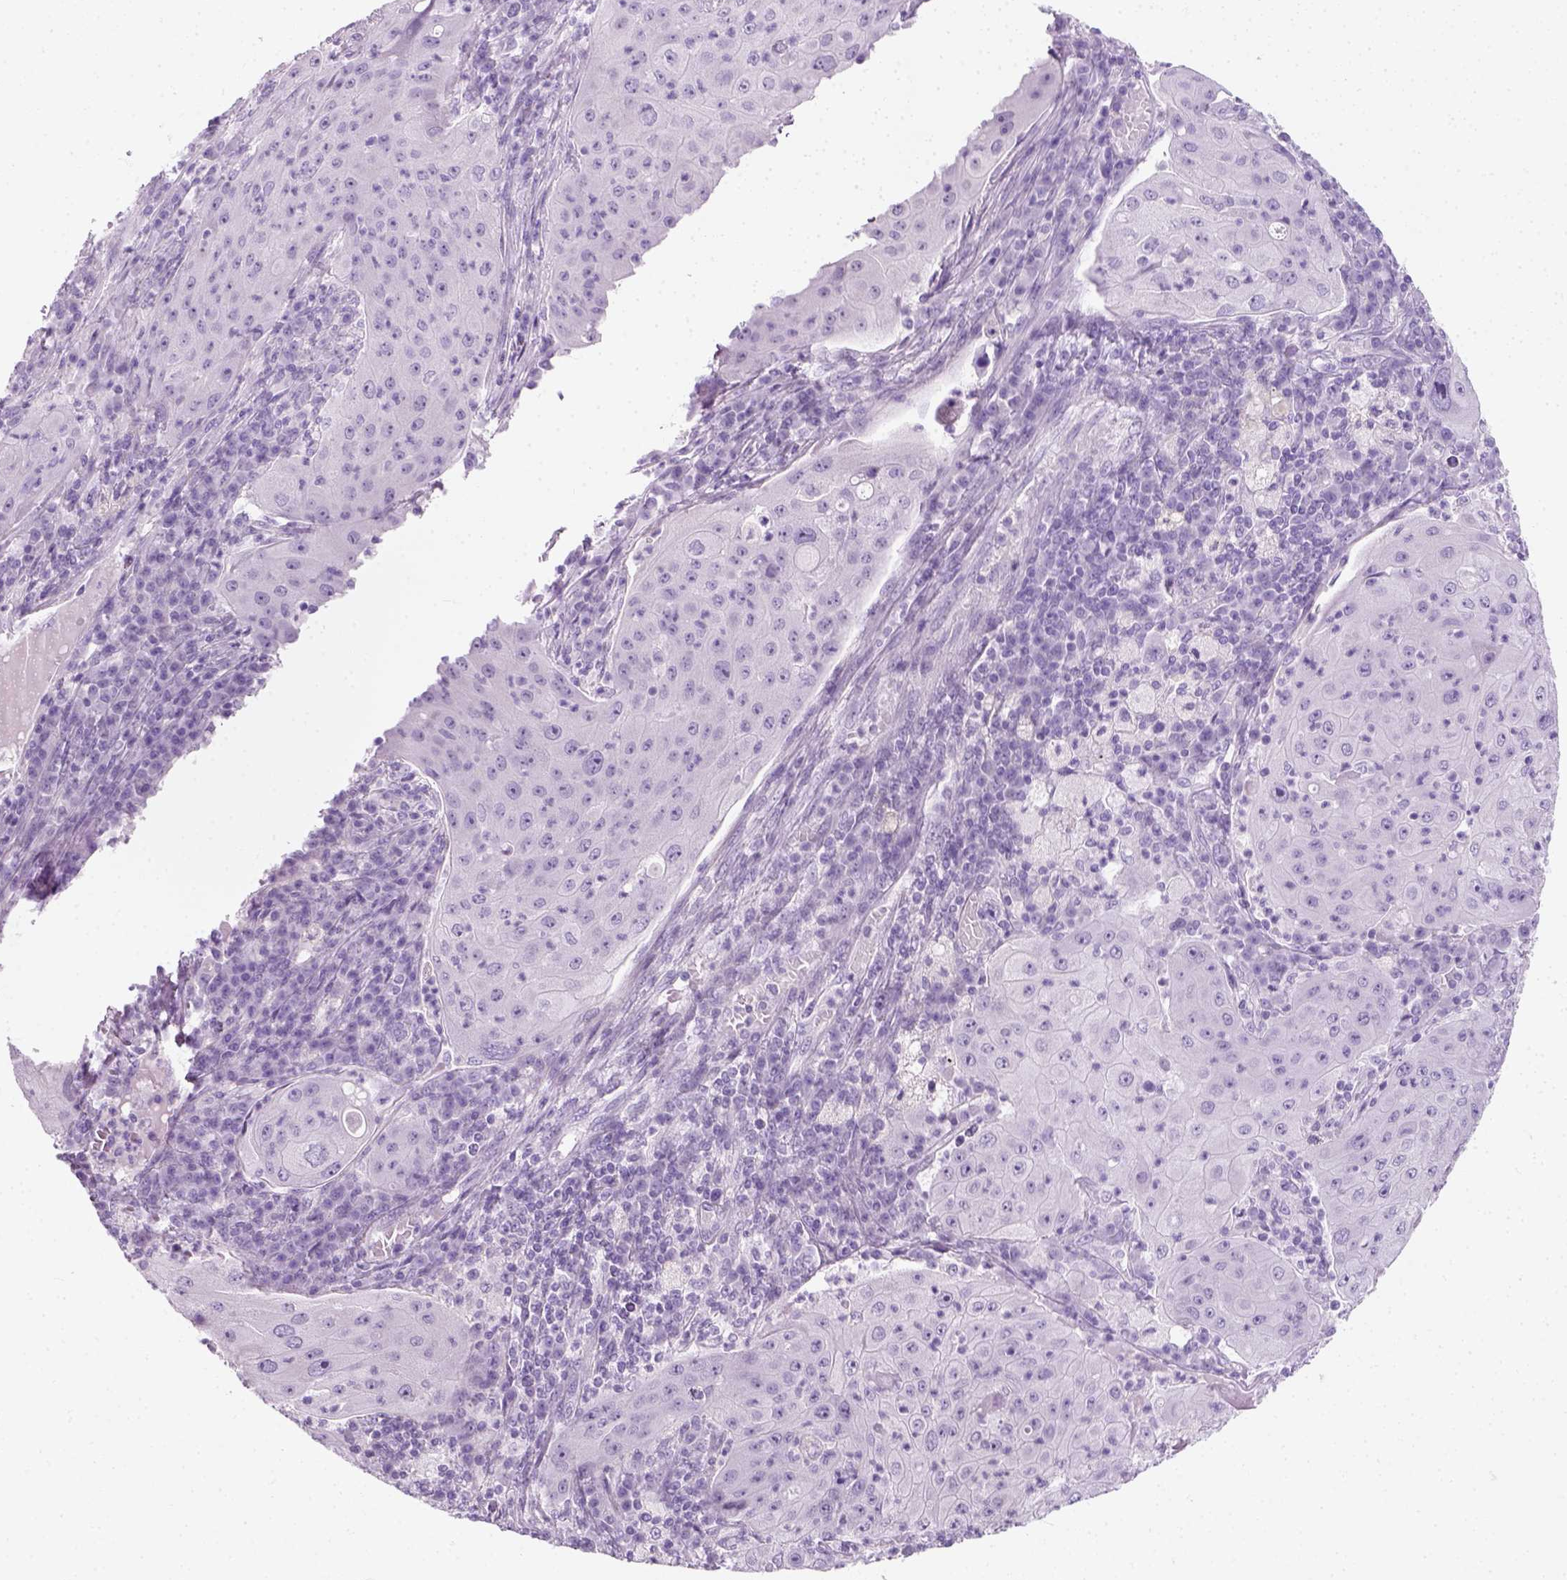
{"staining": {"intensity": "negative", "quantity": "none", "location": "none"}, "tissue": "lung cancer", "cell_type": "Tumor cells", "image_type": "cancer", "snomed": [{"axis": "morphology", "description": "Squamous cell carcinoma, NOS"}, {"axis": "topography", "description": "Lung"}], "caption": "An immunohistochemistry image of squamous cell carcinoma (lung) is shown. There is no staining in tumor cells of squamous cell carcinoma (lung). (DAB (3,3'-diaminobenzidine) immunohistochemistry, high magnification).", "gene": "SLC12A5", "patient": {"sex": "female", "age": 59}}